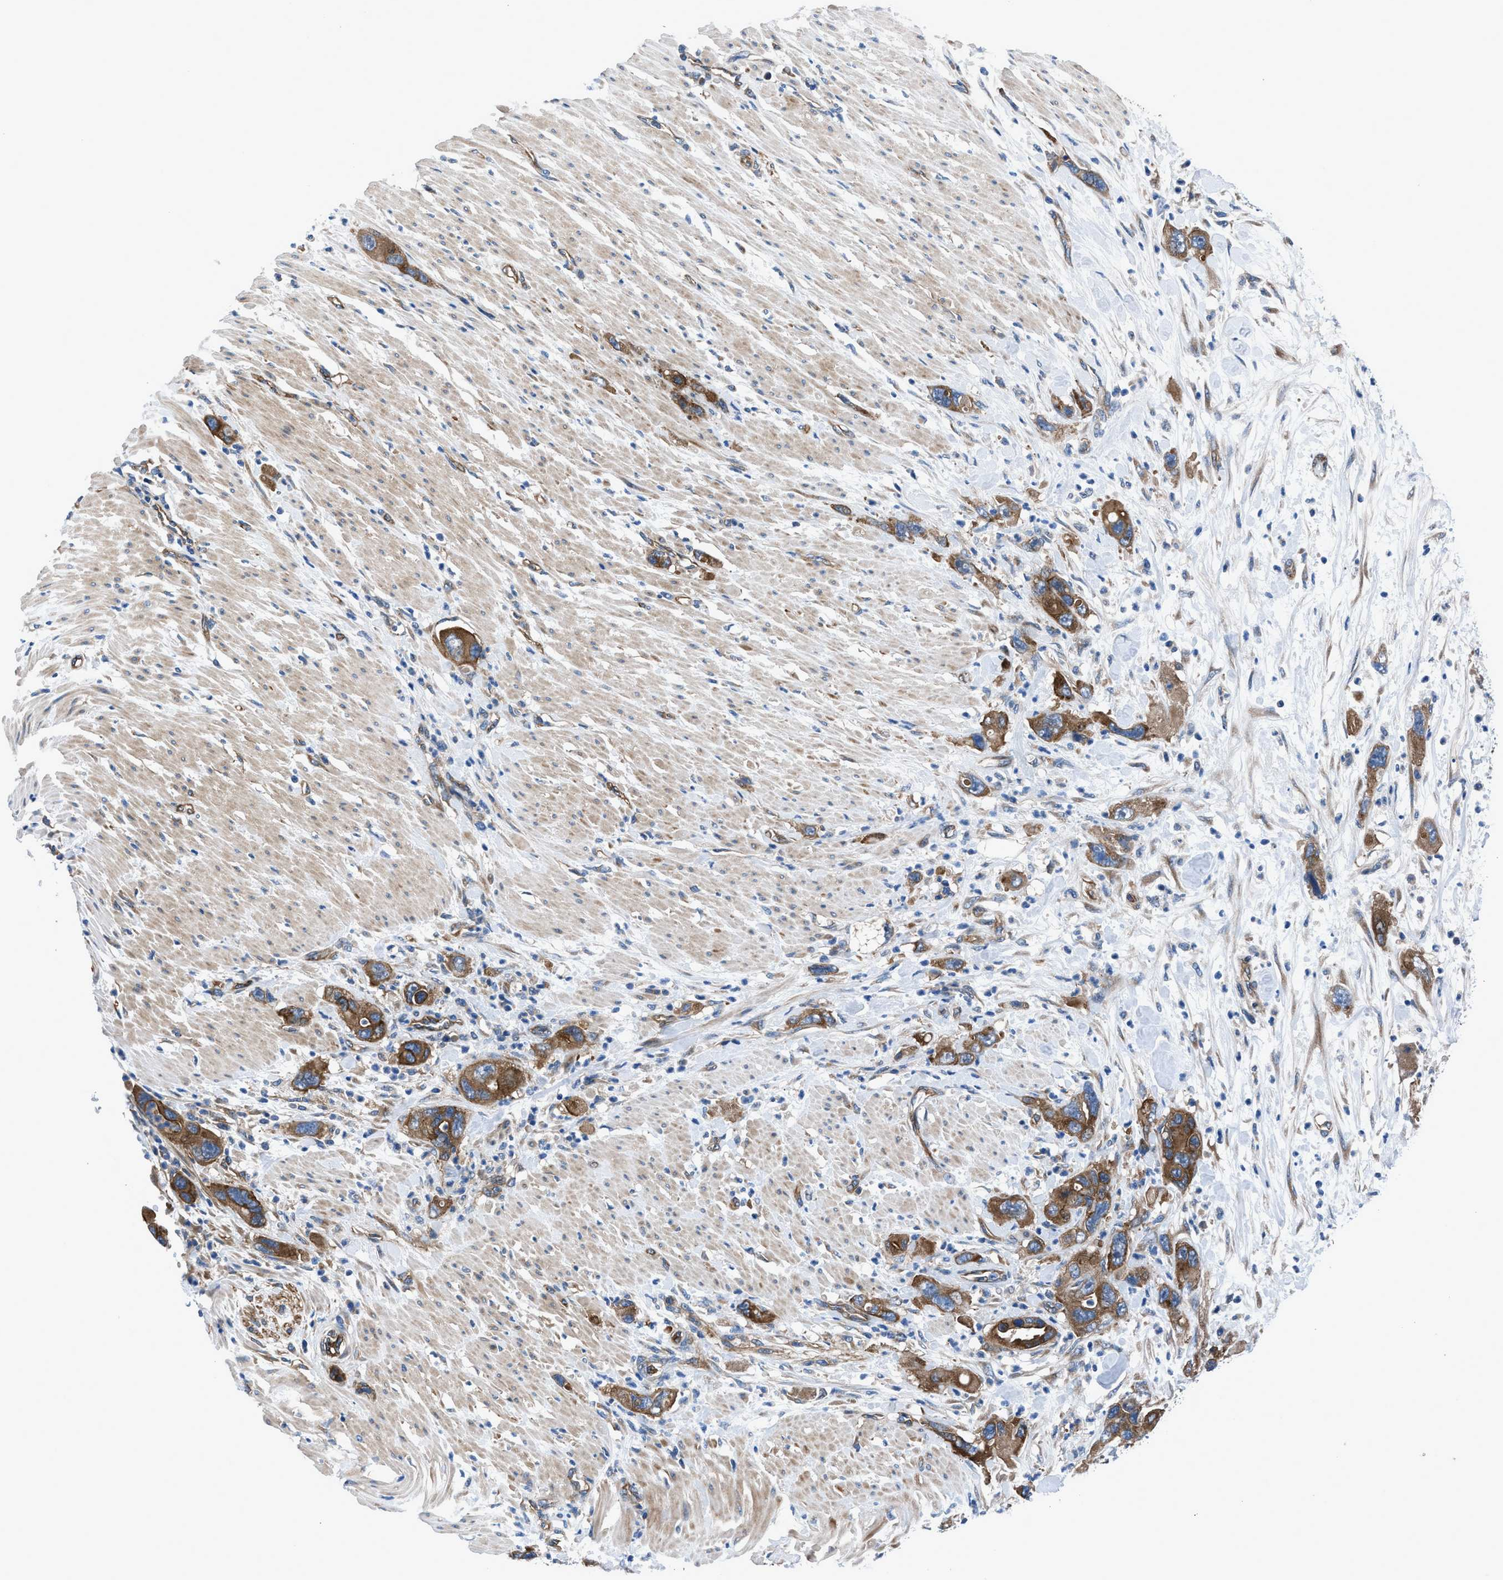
{"staining": {"intensity": "strong", "quantity": ">75%", "location": "cytoplasmic/membranous"}, "tissue": "pancreatic cancer", "cell_type": "Tumor cells", "image_type": "cancer", "snomed": [{"axis": "morphology", "description": "Normal tissue, NOS"}, {"axis": "morphology", "description": "Adenocarcinoma, NOS"}, {"axis": "topography", "description": "Pancreas"}], "caption": "The image shows immunohistochemical staining of pancreatic cancer. There is strong cytoplasmic/membranous staining is seen in about >75% of tumor cells.", "gene": "TRIP4", "patient": {"sex": "female", "age": 71}}